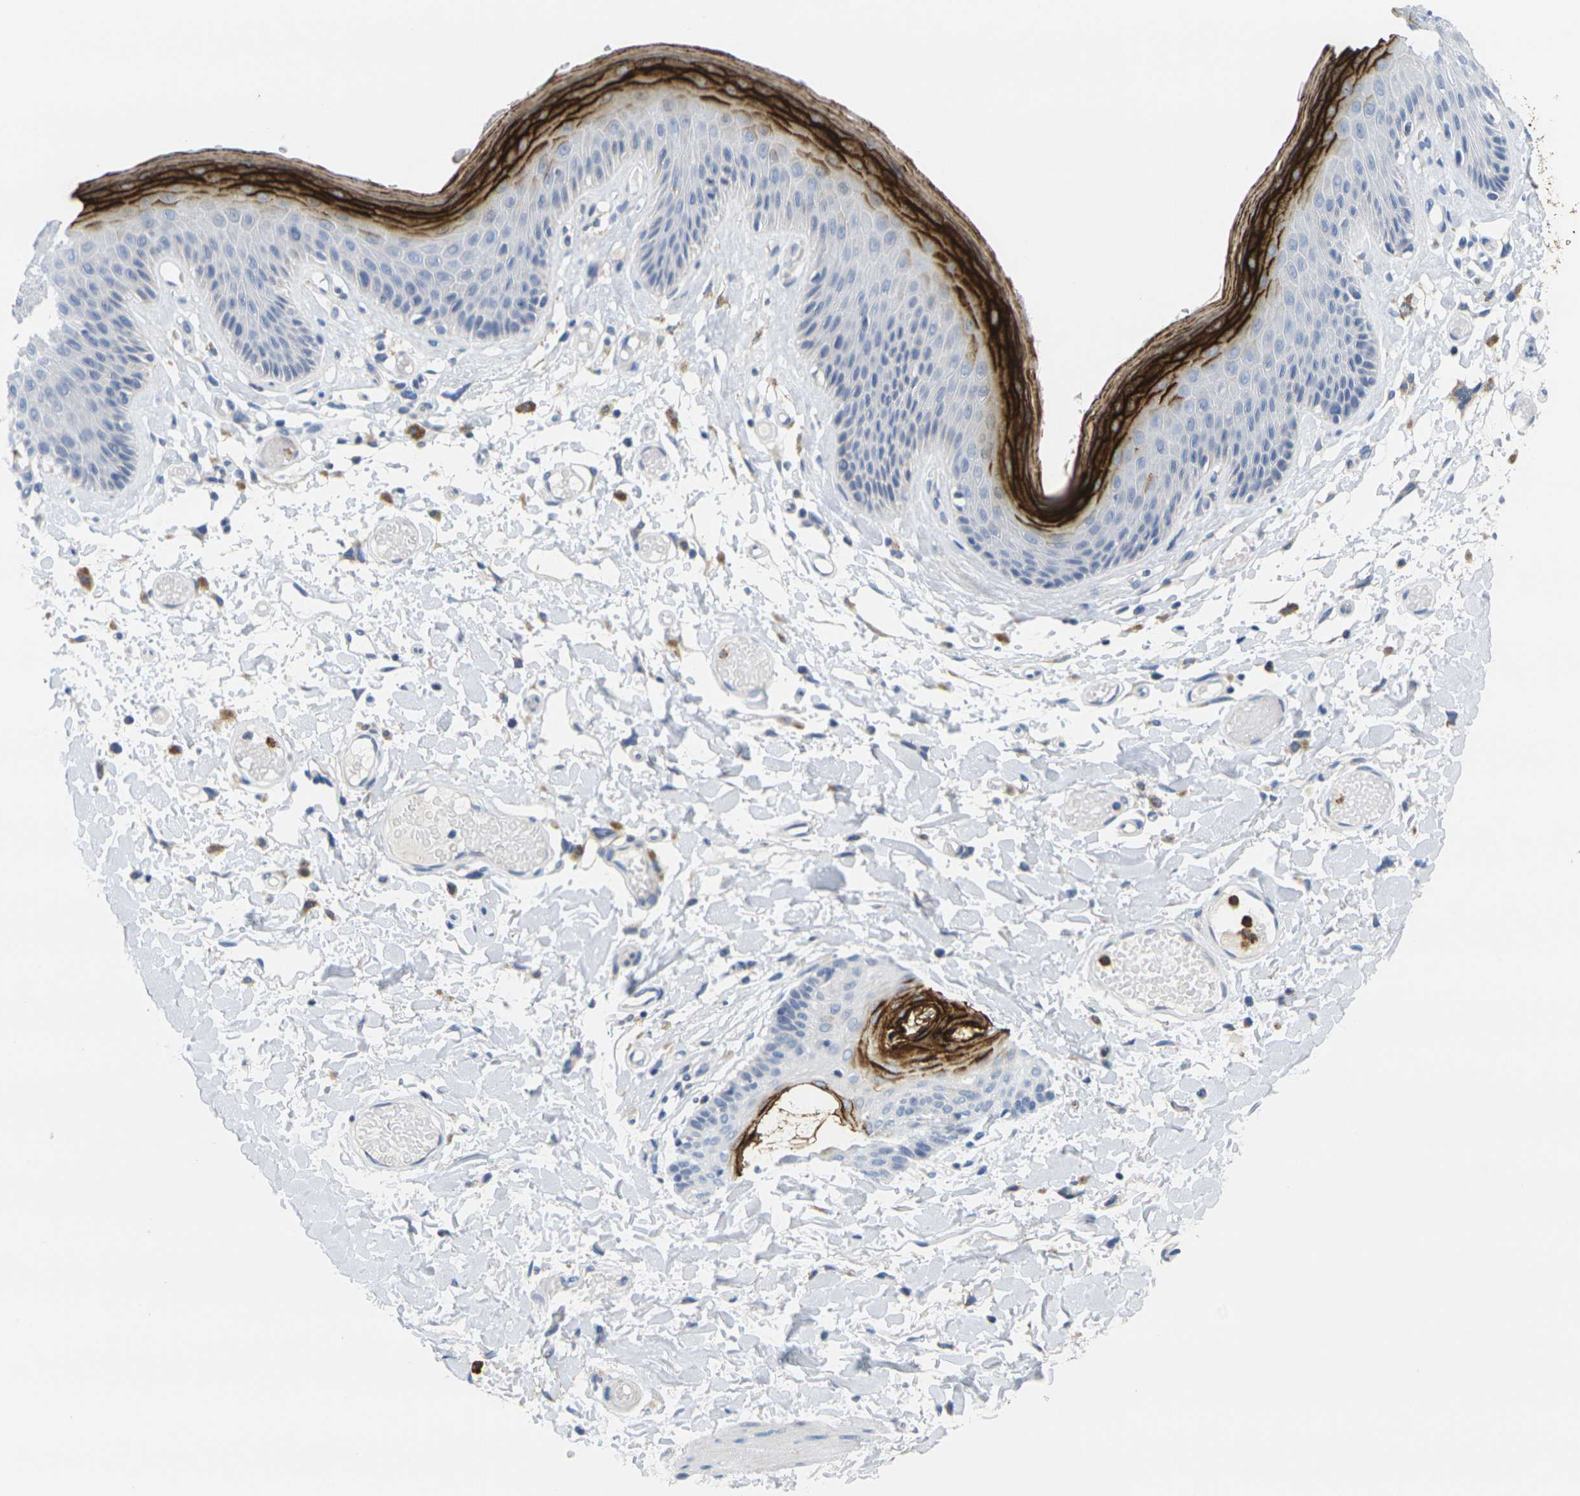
{"staining": {"intensity": "strong", "quantity": "<25%", "location": "cytoplasmic/membranous"}, "tissue": "skin", "cell_type": "Epidermal cells", "image_type": "normal", "snomed": [{"axis": "morphology", "description": "Normal tissue, NOS"}, {"axis": "topography", "description": "Vulva"}], "caption": "Immunohistochemical staining of unremarkable skin shows medium levels of strong cytoplasmic/membranous positivity in about <25% of epidermal cells.", "gene": "KLK5", "patient": {"sex": "female", "age": 73}}